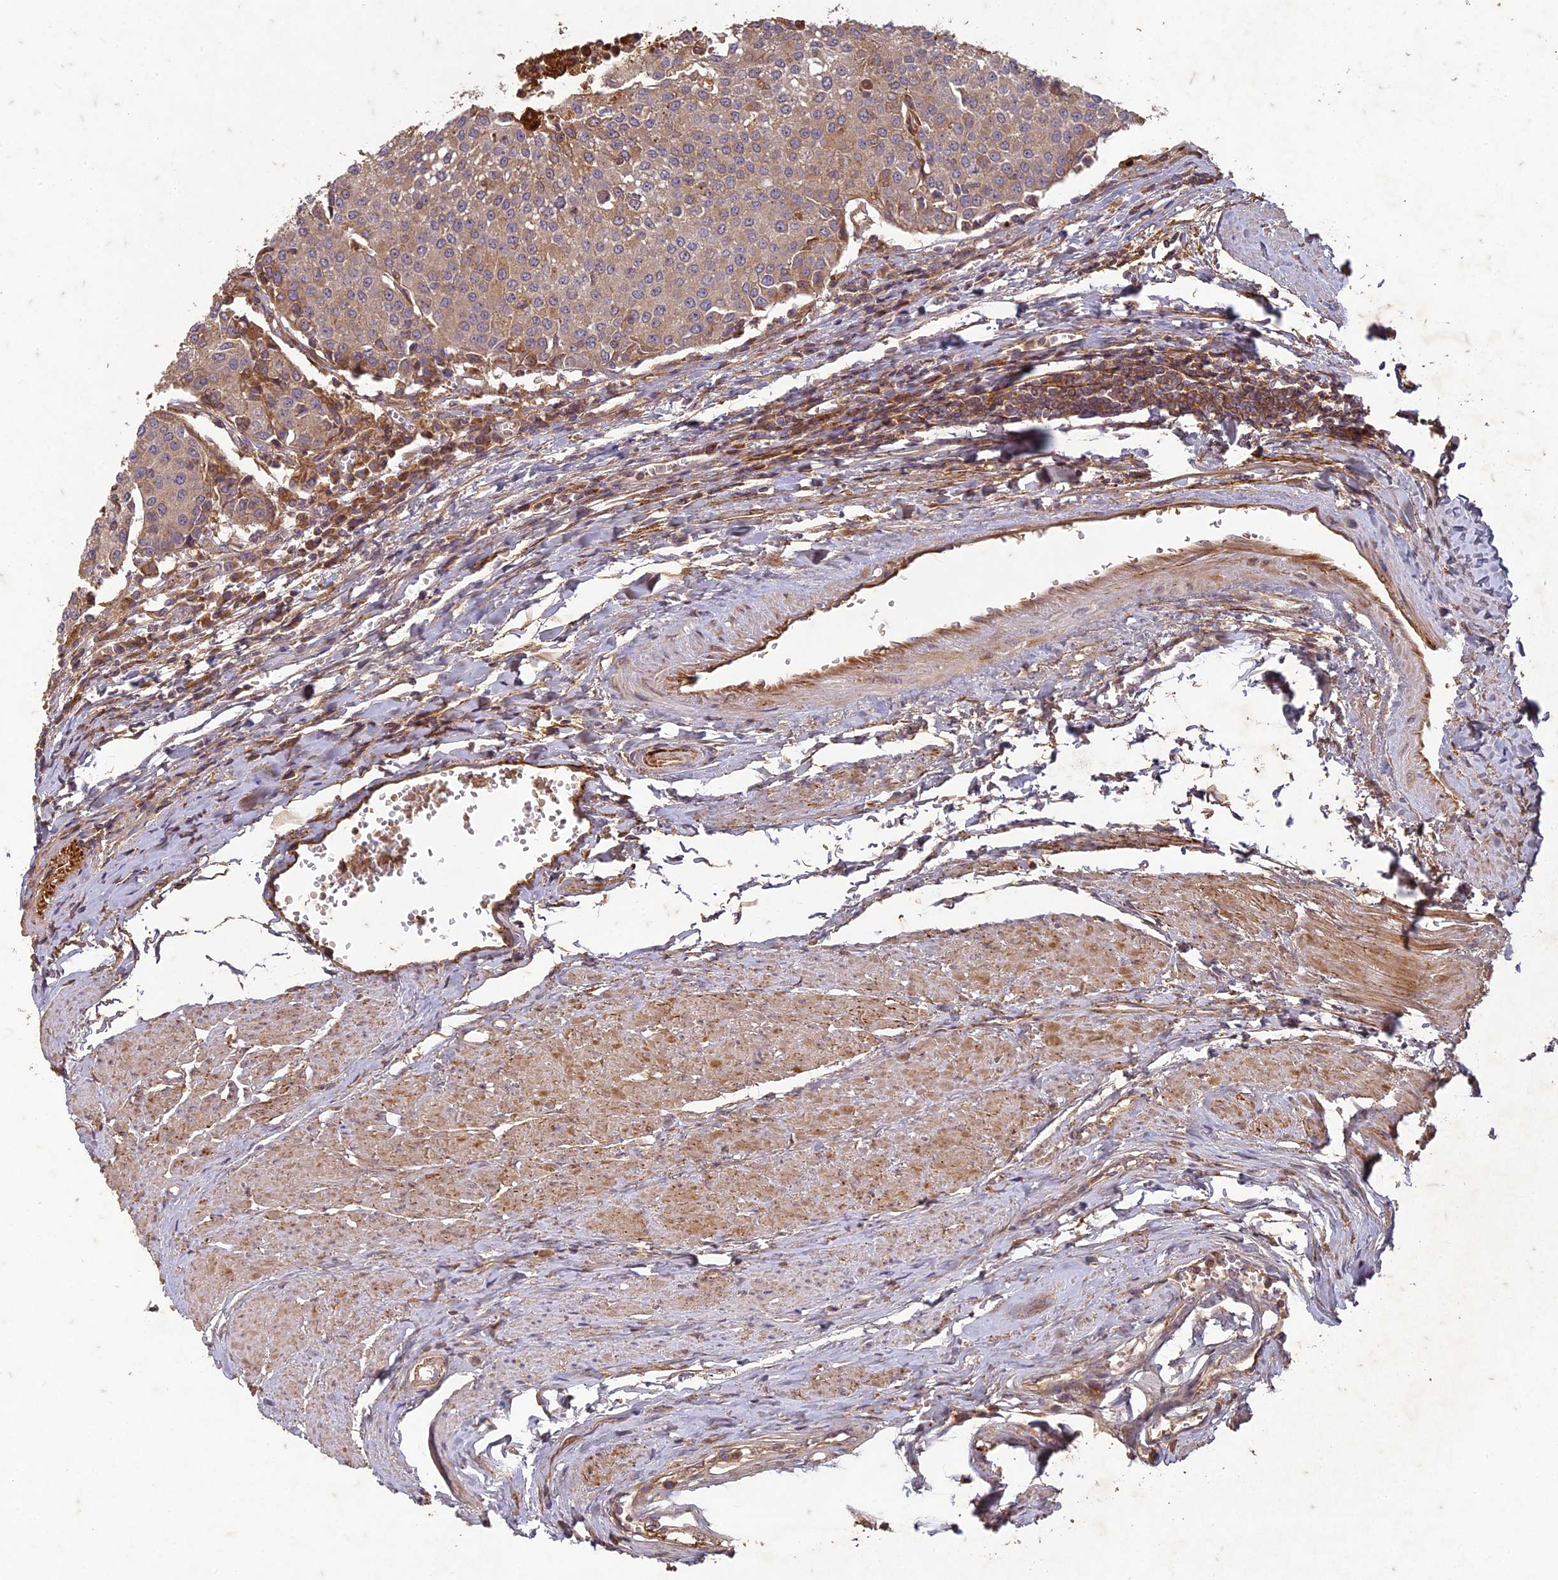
{"staining": {"intensity": "moderate", "quantity": "25%-75%", "location": "cytoplasmic/membranous"}, "tissue": "urothelial cancer", "cell_type": "Tumor cells", "image_type": "cancer", "snomed": [{"axis": "morphology", "description": "Urothelial carcinoma, High grade"}, {"axis": "topography", "description": "Urinary bladder"}], "caption": "High-magnification brightfield microscopy of urothelial carcinoma (high-grade) stained with DAB (3,3'-diaminobenzidine) (brown) and counterstained with hematoxylin (blue). tumor cells exhibit moderate cytoplasmic/membranous expression is present in about25%-75% of cells.", "gene": "TCF25", "patient": {"sex": "female", "age": 85}}